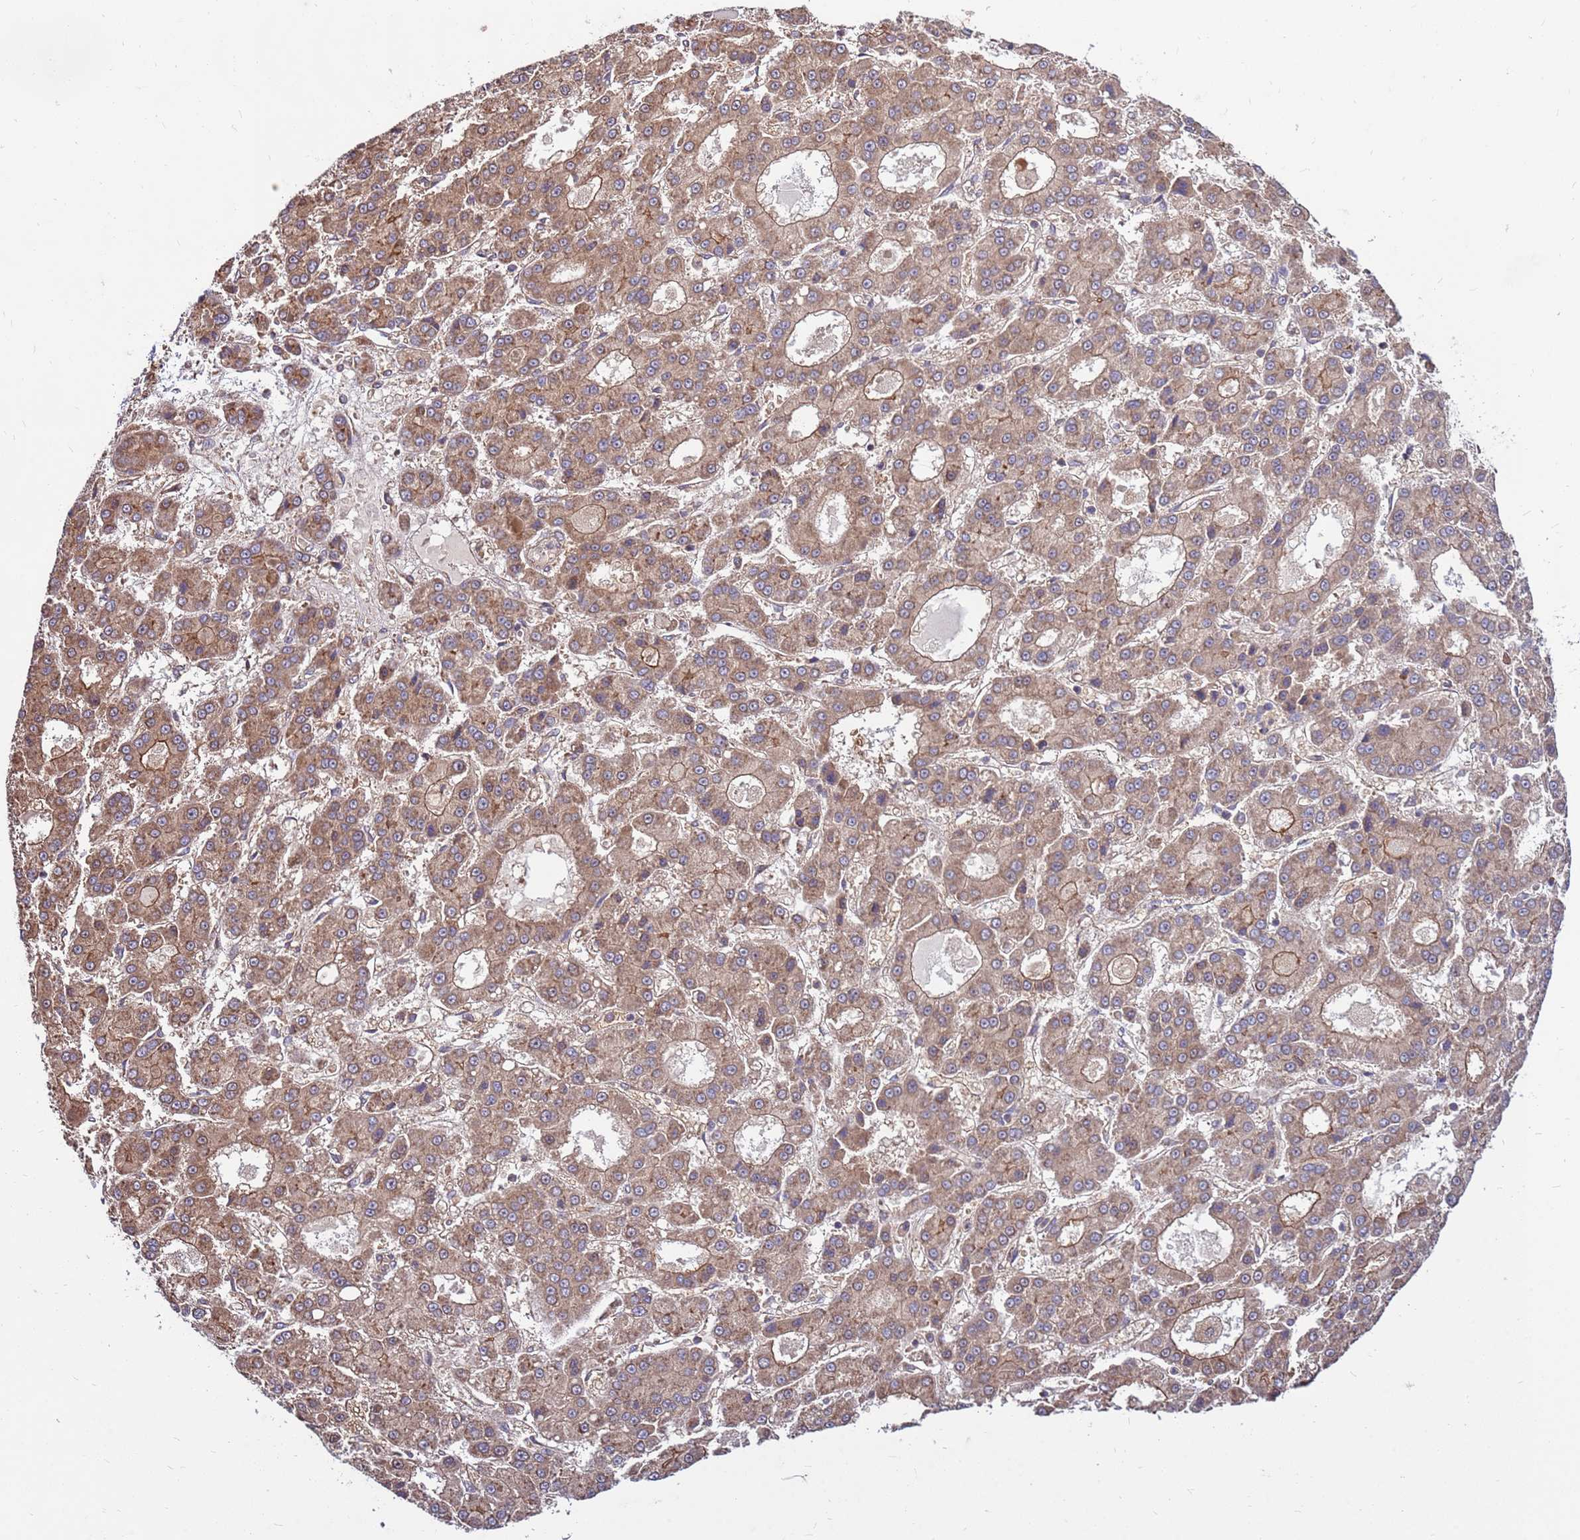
{"staining": {"intensity": "moderate", "quantity": ">75%", "location": "cytoplasmic/membranous"}, "tissue": "liver cancer", "cell_type": "Tumor cells", "image_type": "cancer", "snomed": [{"axis": "morphology", "description": "Carcinoma, Hepatocellular, NOS"}, {"axis": "topography", "description": "Liver"}], "caption": "Immunohistochemical staining of human liver hepatocellular carcinoma reveals moderate cytoplasmic/membranous protein staining in approximately >75% of tumor cells.", "gene": "SLC44A5", "patient": {"sex": "male", "age": 70}}